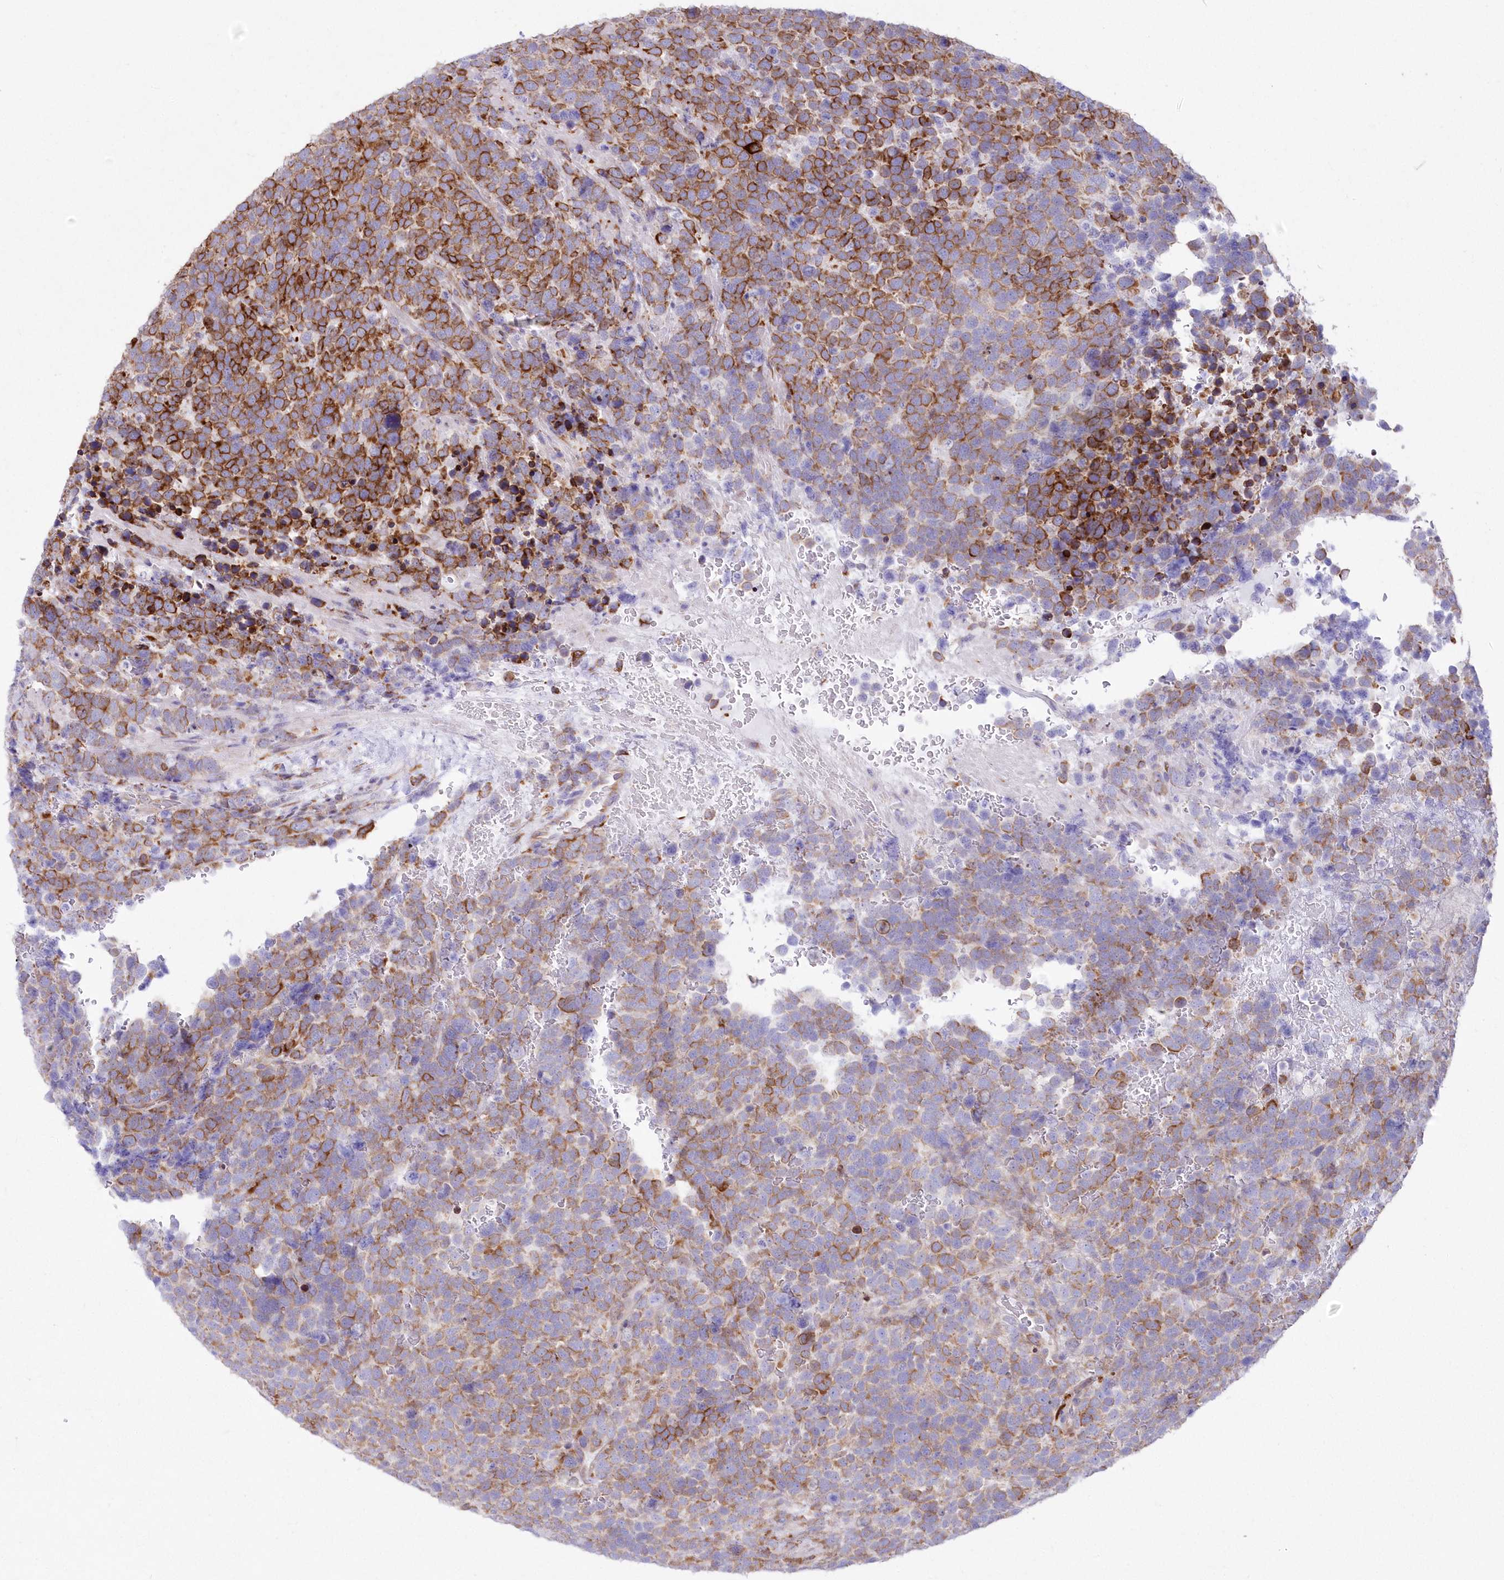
{"staining": {"intensity": "strong", "quantity": "25%-75%", "location": "cytoplasmic/membranous"}, "tissue": "urothelial cancer", "cell_type": "Tumor cells", "image_type": "cancer", "snomed": [{"axis": "morphology", "description": "Urothelial carcinoma, High grade"}, {"axis": "topography", "description": "Urinary bladder"}], "caption": "Human urothelial carcinoma (high-grade) stained with a brown dye exhibits strong cytoplasmic/membranous positive positivity in approximately 25%-75% of tumor cells.", "gene": "YTHDC2", "patient": {"sex": "female", "age": 82}}